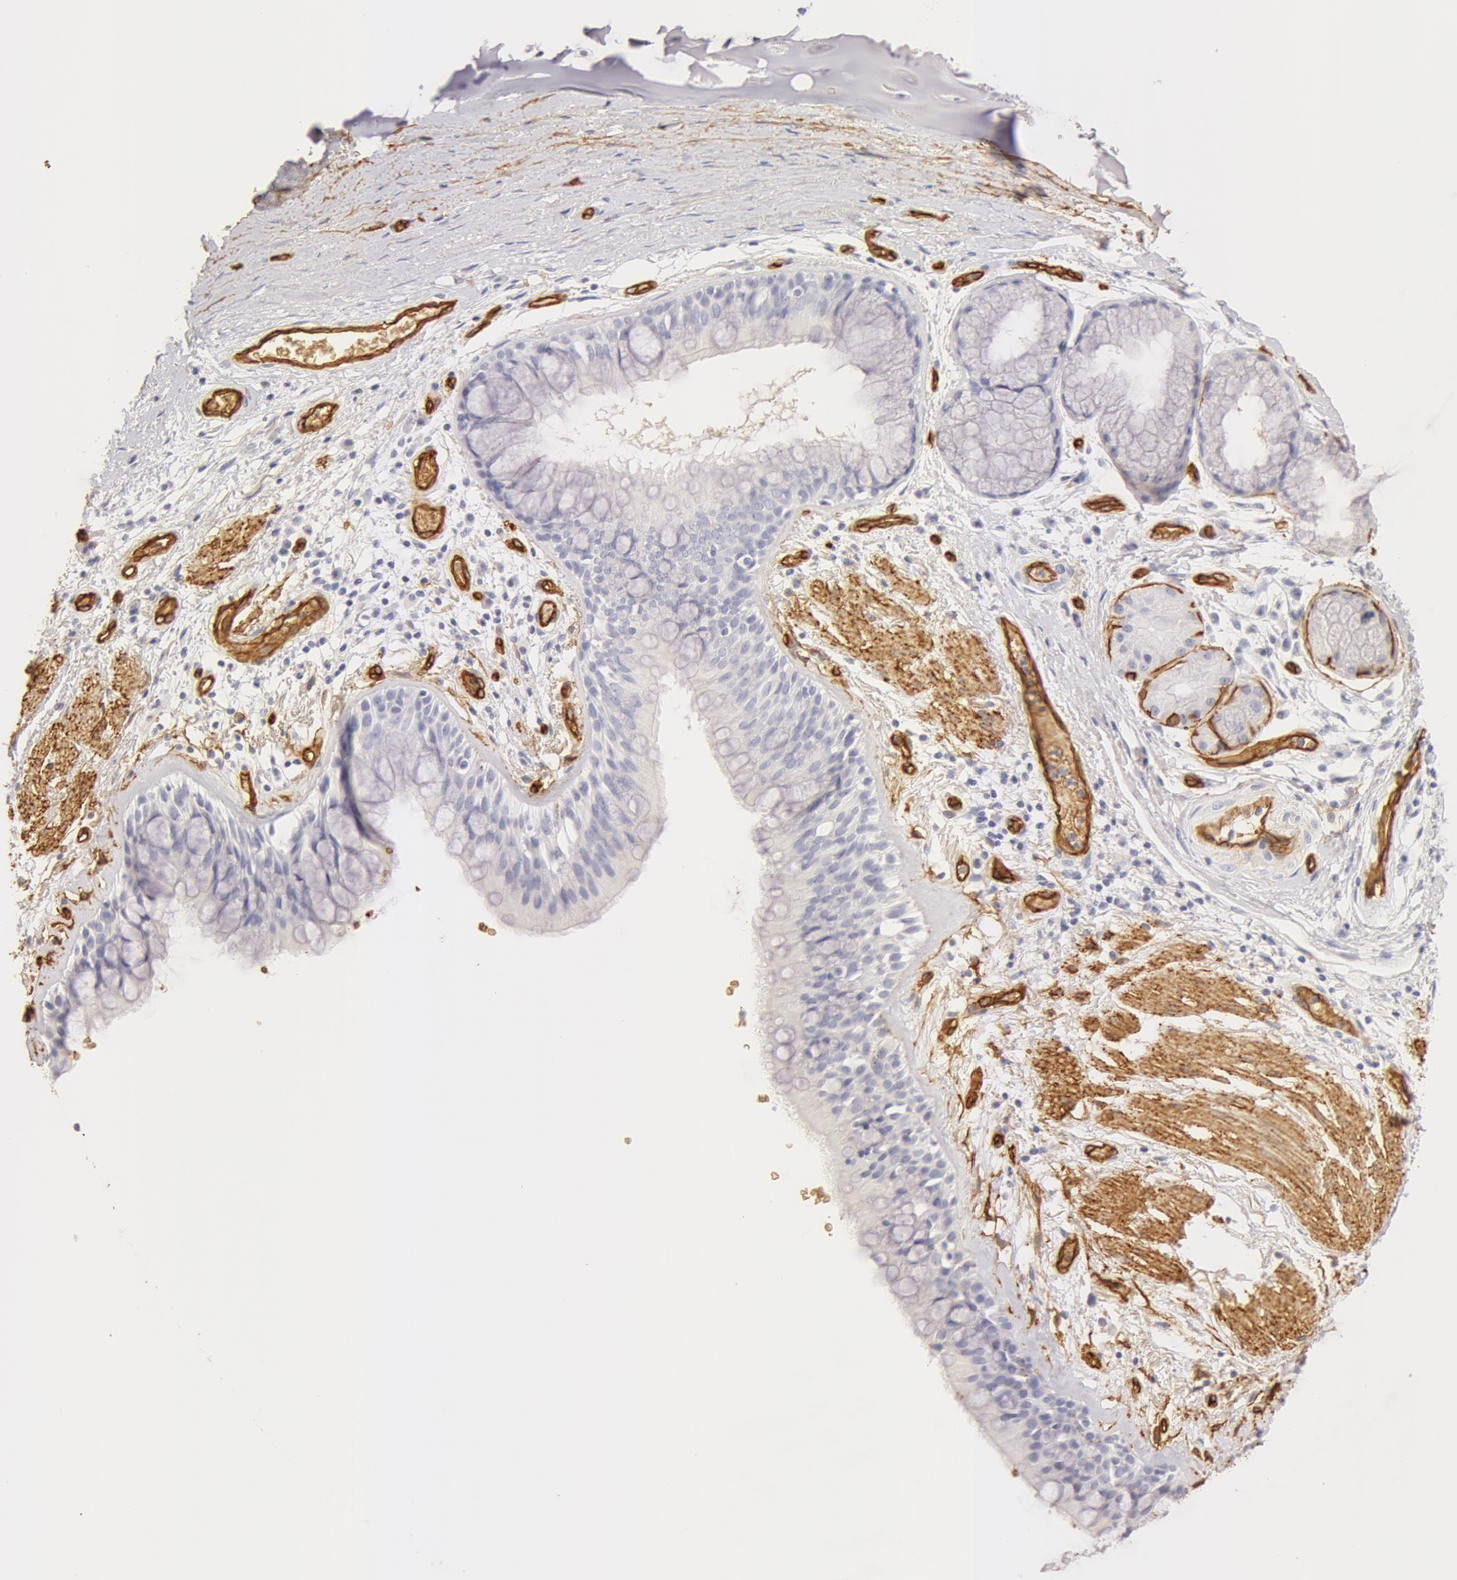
{"staining": {"intensity": "negative", "quantity": "none", "location": "none"}, "tissue": "bronchus", "cell_type": "Respiratory epithelial cells", "image_type": "normal", "snomed": [{"axis": "morphology", "description": "Normal tissue, NOS"}, {"axis": "topography", "description": "Bronchus"}, {"axis": "topography", "description": "Lung"}], "caption": "Respiratory epithelial cells show no significant protein positivity in benign bronchus. Nuclei are stained in blue.", "gene": "AQP1", "patient": {"sex": "female", "age": 57}}